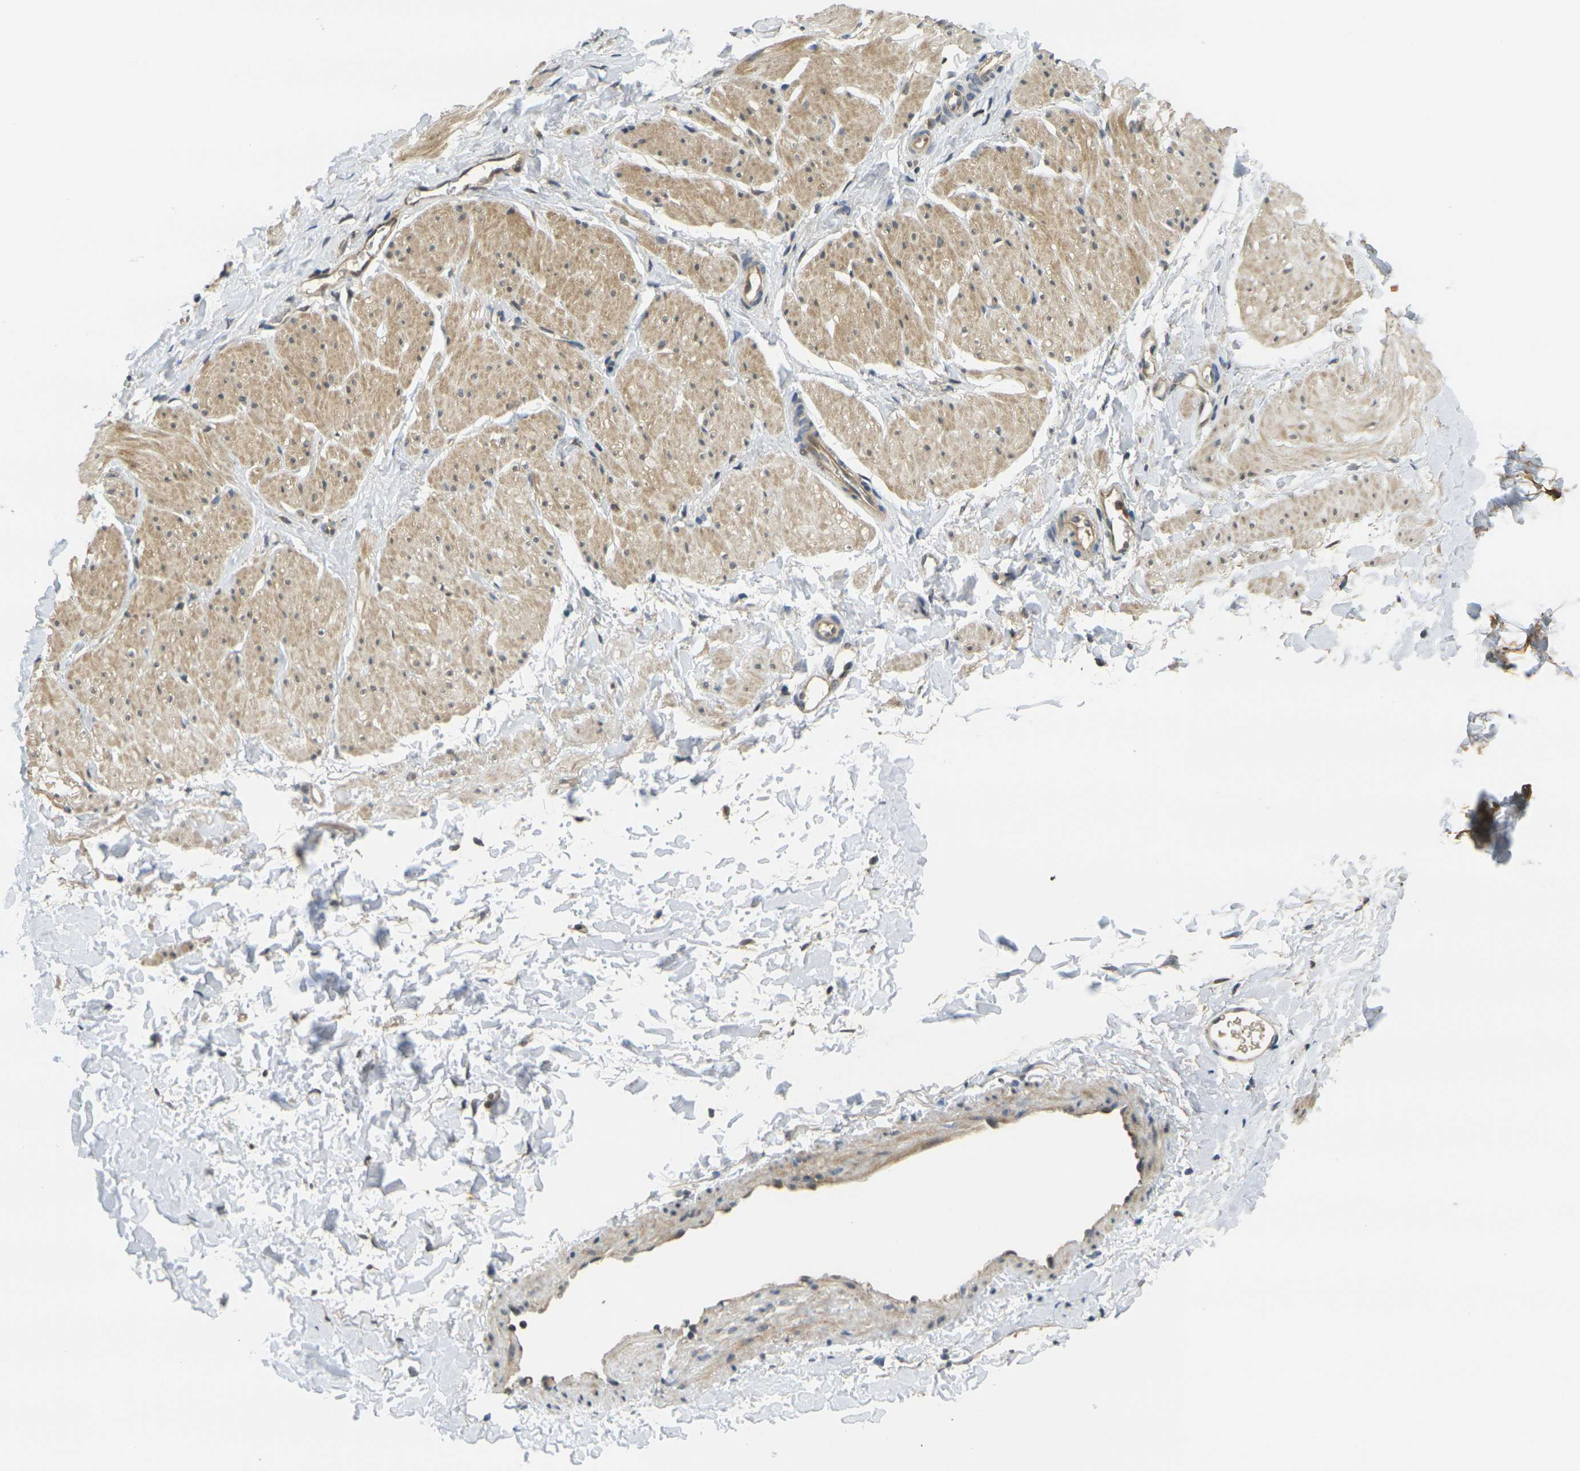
{"staining": {"intensity": "moderate", "quantity": ">75%", "location": "cytoplasmic/membranous"}, "tissue": "smooth muscle", "cell_type": "Smooth muscle cells", "image_type": "normal", "snomed": [{"axis": "morphology", "description": "Normal tissue, NOS"}, {"axis": "topography", "description": "Smooth muscle"}], "caption": "Normal smooth muscle exhibits moderate cytoplasmic/membranous positivity in approximately >75% of smooth muscle cells.", "gene": "KLHL8", "patient": {"sex": "male", "age": 16}}